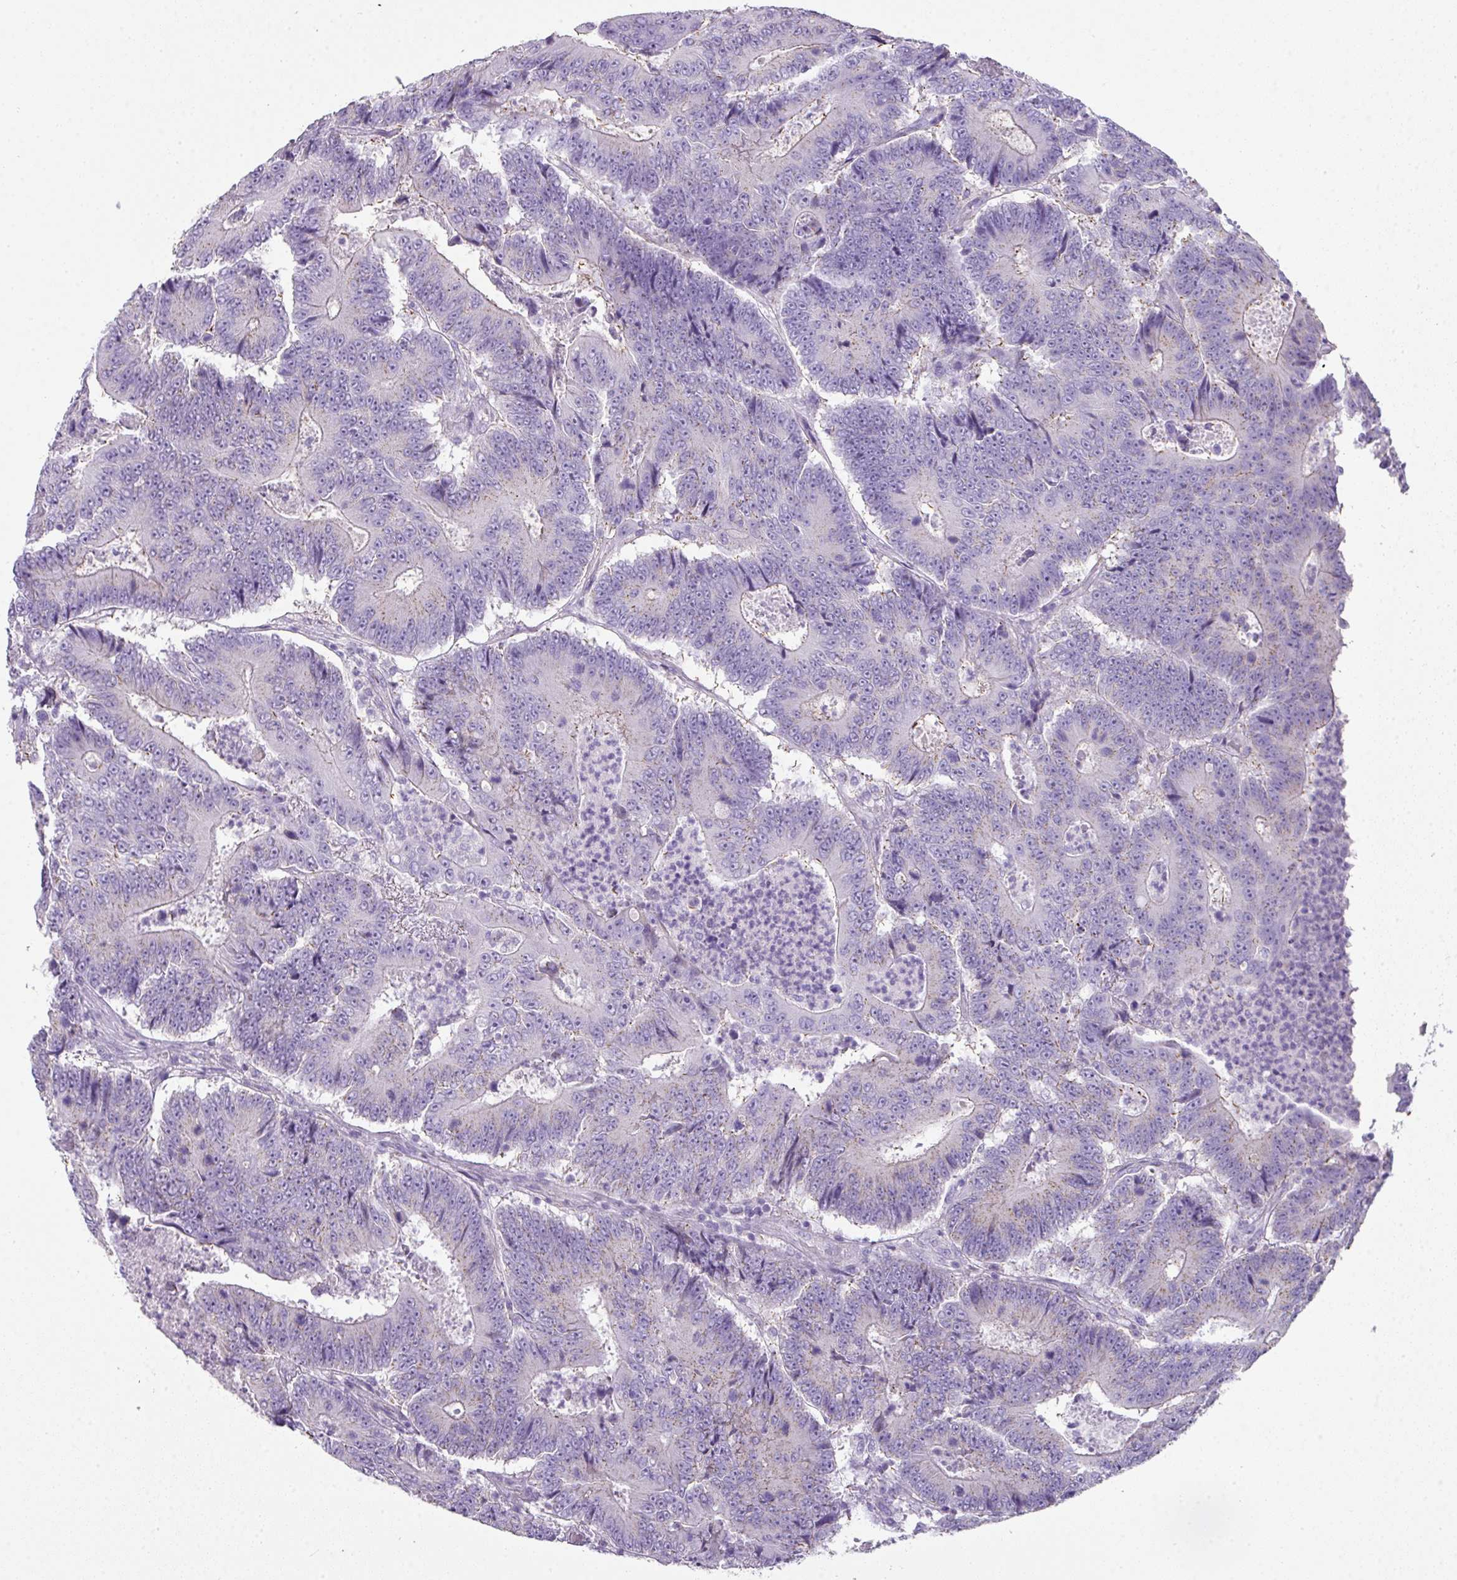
{"staining": {"intensity": "negative", "quantity": "none", "location": "none"}, "tissue": "colorectal cancer", "cell_type": "Tumor cells", "image_type": "cancer", "snomed": [{"axis": "morphology", "description": "Adenocarcinoma, NOS"}, {"axis": "topography", "description": "Colon"}], "caption": "An image of colorectal adenocarcinoma stained for a protein shows no brown staining in tumor cells.", "gene": "GLI4", "patient": {"sex": "male", "age": 83}}